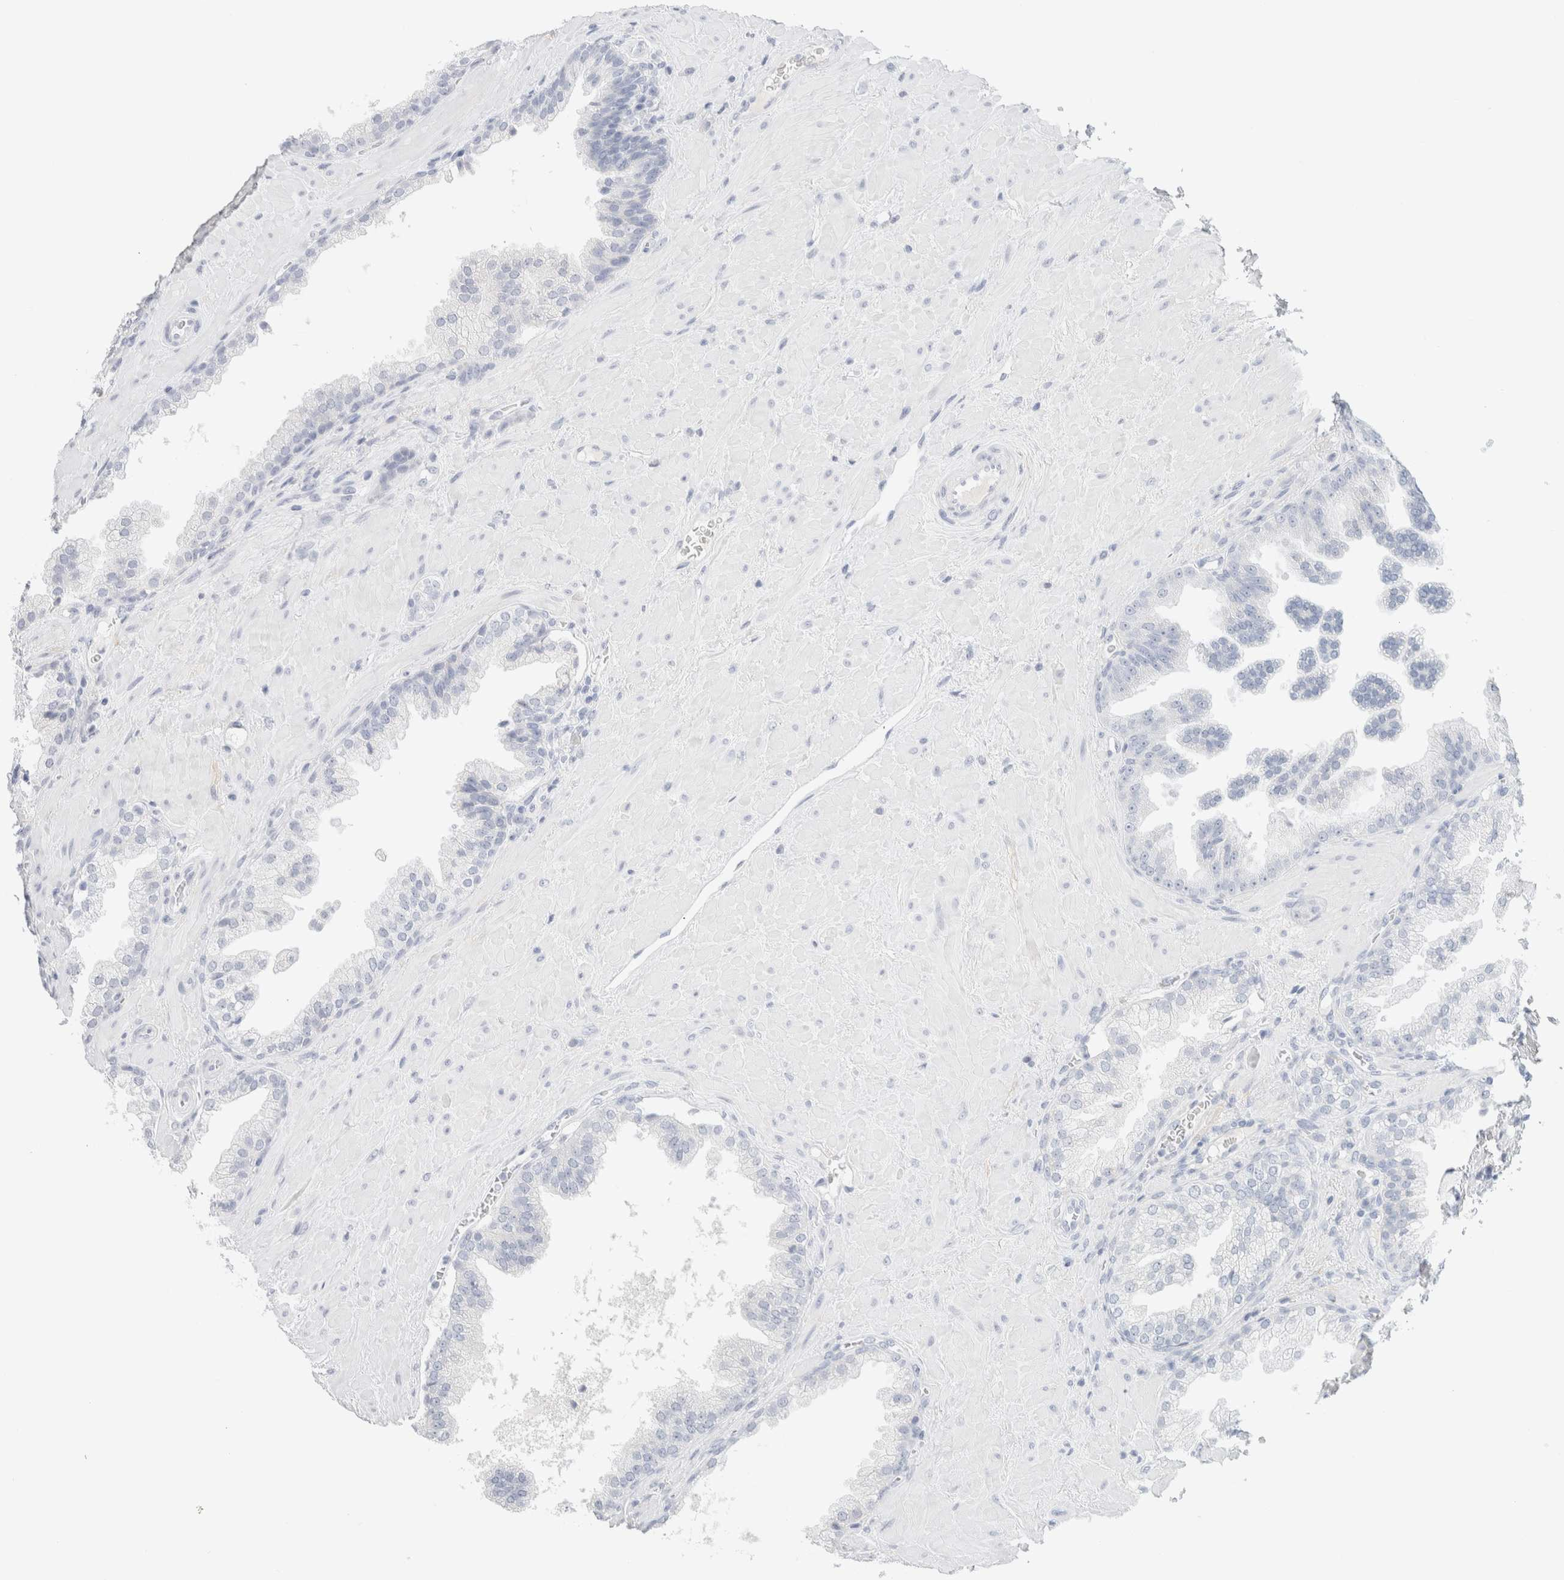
{"staining": {"intensity": "negative", "quantity": "none", "location": "none"}, "tissue": "prostate cancer", "cell_type": "Tumor cells", "image_type": "cancer", "snomed": [{"axis": "morphology", "description": "Adenocarcinoma, Low grade"}, {"axis": "topography", "description": "Prostate"}], "caption": "There is no significant staining in tumor cells of prostate cancer.", "gene": "HEXD", "patient": {"sex": "male", "age": 71}}